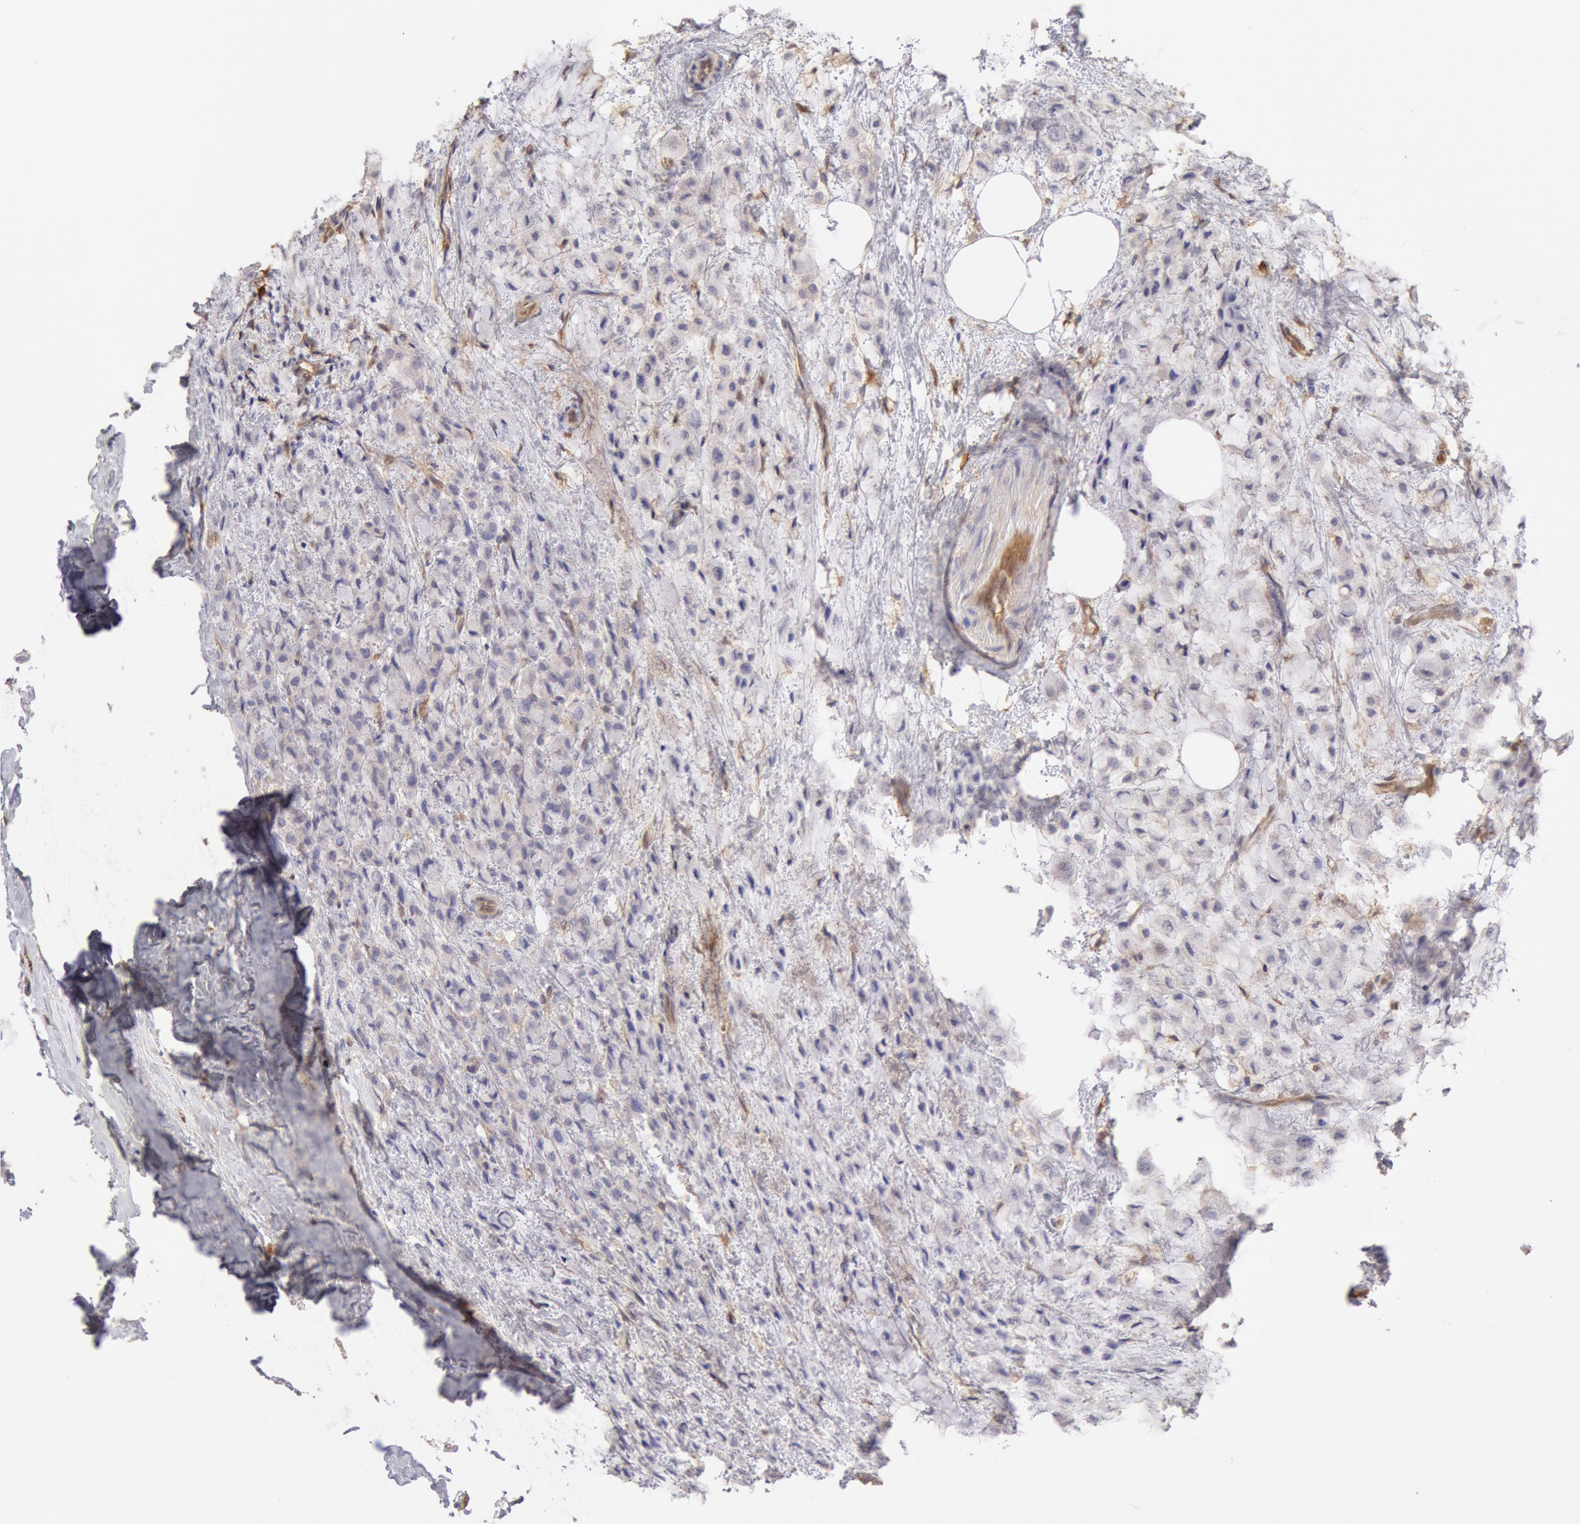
{"staining": {"intensity": "negative", "quantity": "none", "location": "none"}, "tissue": "breast cancer", "cell_type": "Tumor cells", "image_type": "cancer", "snomed": [{"axis": "morphology", "description": "Lobular carcinoma"}, {"axis": "topography", "description": "Breast"}], "caption": "Breast cancer (lobular carcinoma) was stained to show a protein in brown. There is no significant staining in tumor cells.", "gene": "CCDC50", "patient": {"sex": "female", "age": 85}}